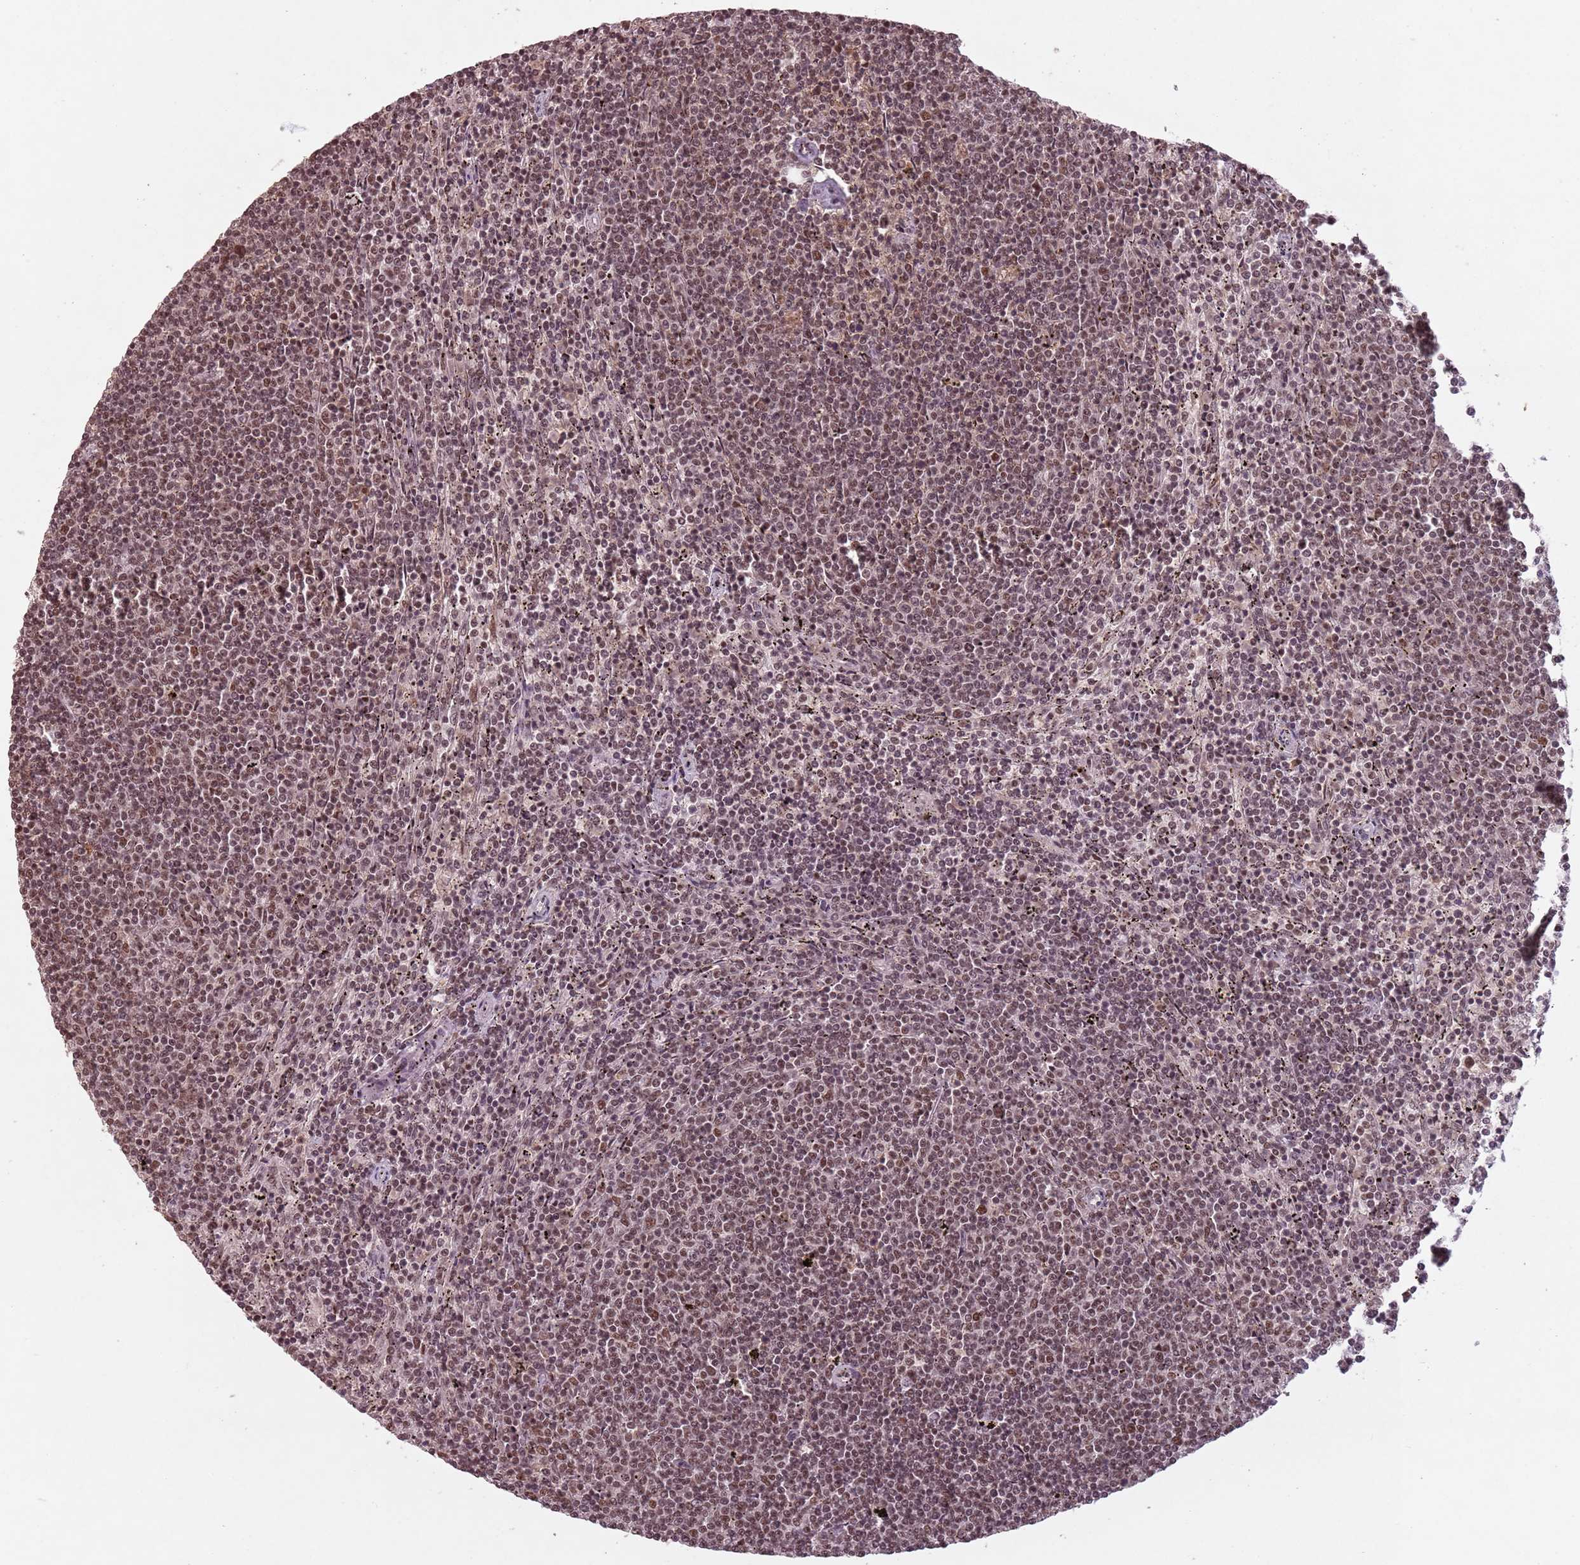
{"staining": {"intensity": "moderate", "quantity": "25%-75%", "location": "nuclear"}, "tissue": "lymphoma", "cell_type": "Tumor cells", "image_type": "cancer", "snomed": [{"axis": "morphology", "description": "Malignant lymphoma, non-Hodgkin's type, Low grade"}, {"axis": "topography", "description": "Spleen"}], "caption": "High-power microscopy captured an immunohistochemistry (IHC) image of low-grade malignant lymphoma, non-Hodgkin's type, revealing moderate nuclear expression in approximately 25%-75% of tumor cells.", "gene": "NCBP1", "patient": {"sex": "female", "age": 50}}